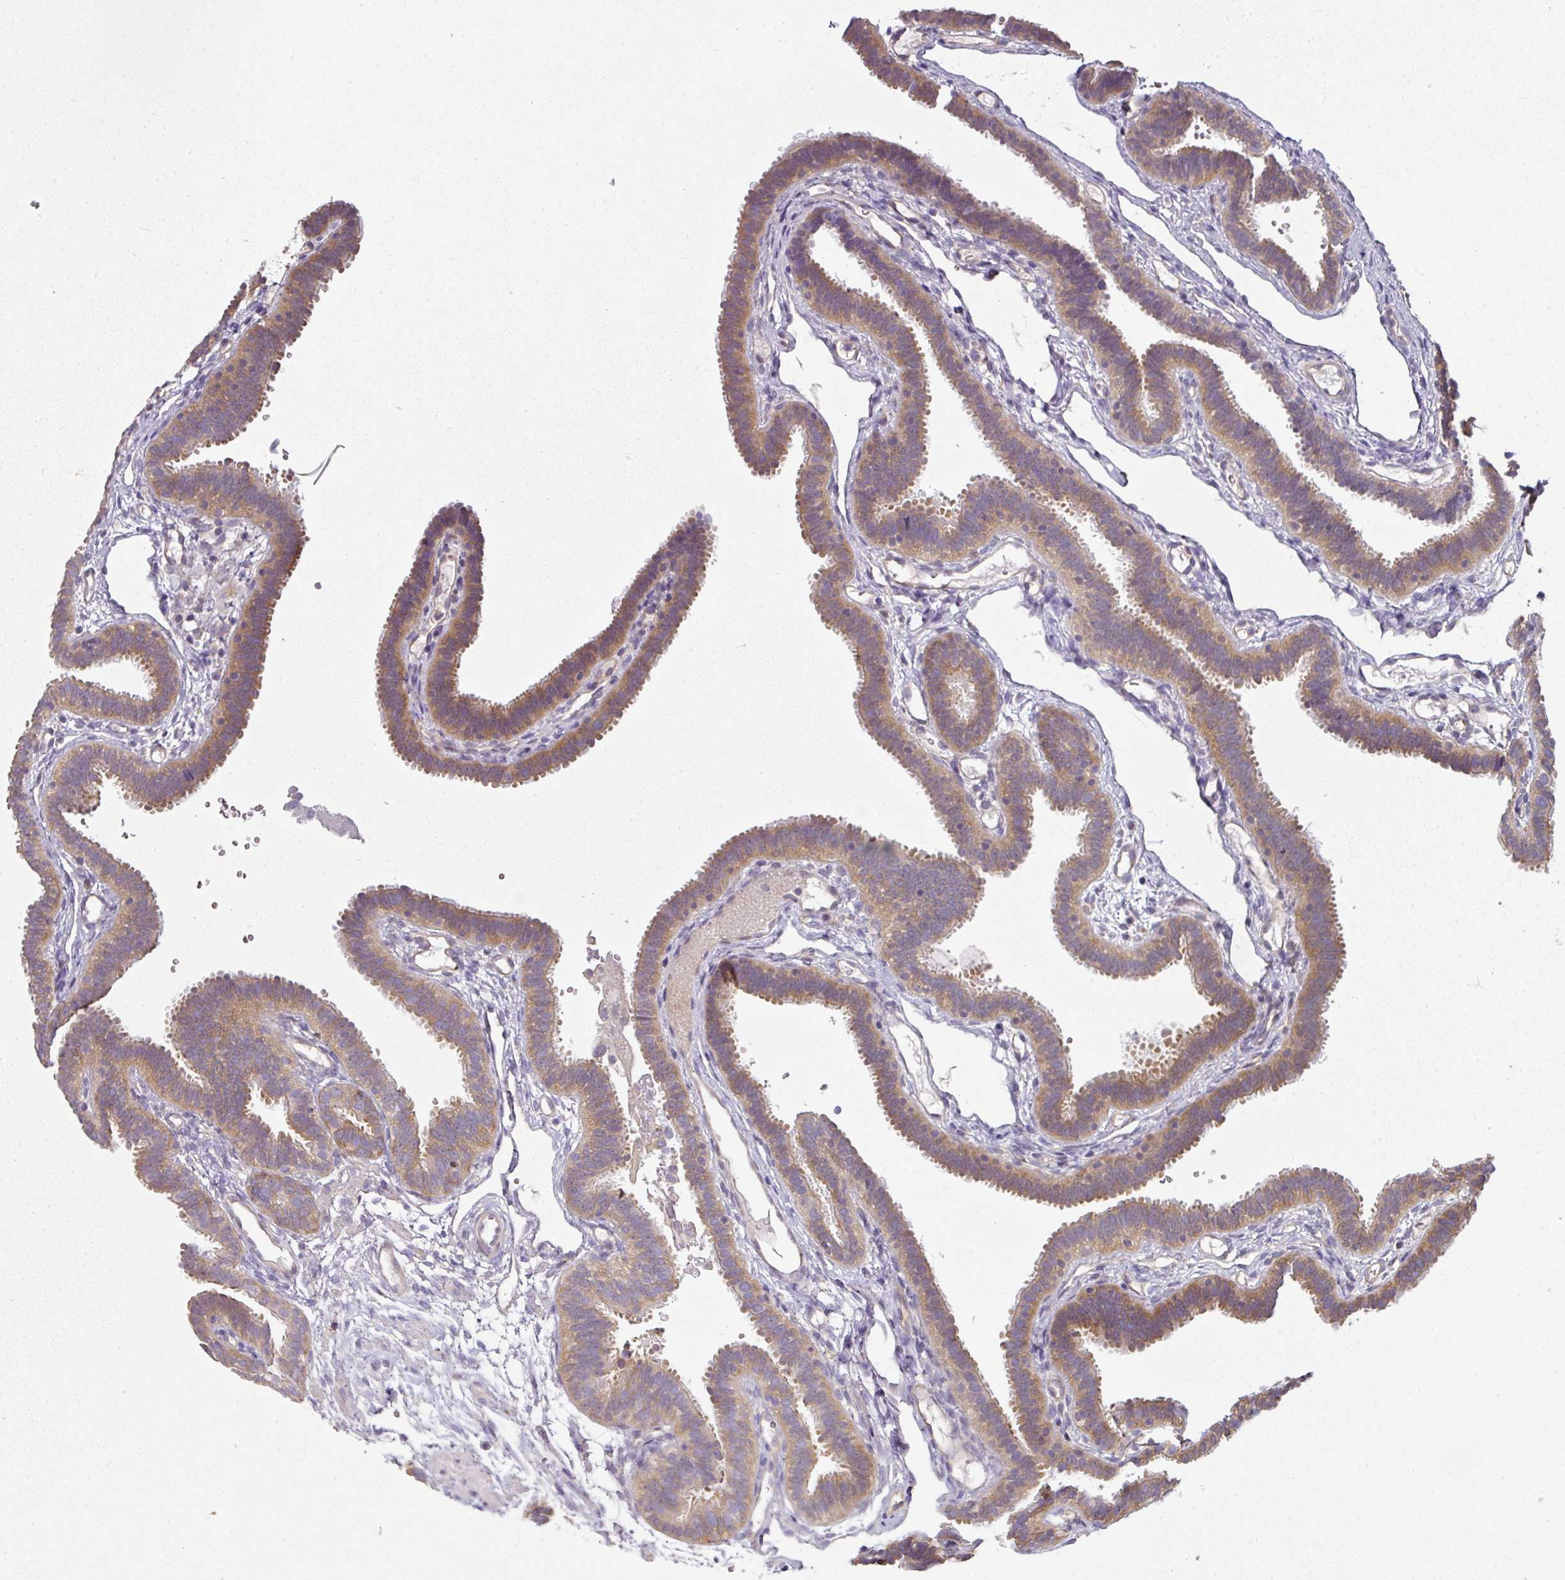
{"staining": {"intensity": "moderate", "quantity": "25%-75%", "location": "cytoplasmic/membranous"}, "tissue": "fallopian tube", "cell_type": "Glandular cells", "image_type": "normal", "snomed": [{"axis": "morphology", "description": "Normal tissue, NOS"}, {"axis": "topography", "description": "Fallopian tube"}], "caption": "Benign fallopian tube reveals moderate cytoplasmic/membranous staining in approximately 25%-75% of glandular cells (DAB (3,3'-diaminobenzidine) IHC, brown staining for protein, blue staining for nuclei)..", "gene": "C19orf33", "patient": {"sex": "female", "age": 37}}